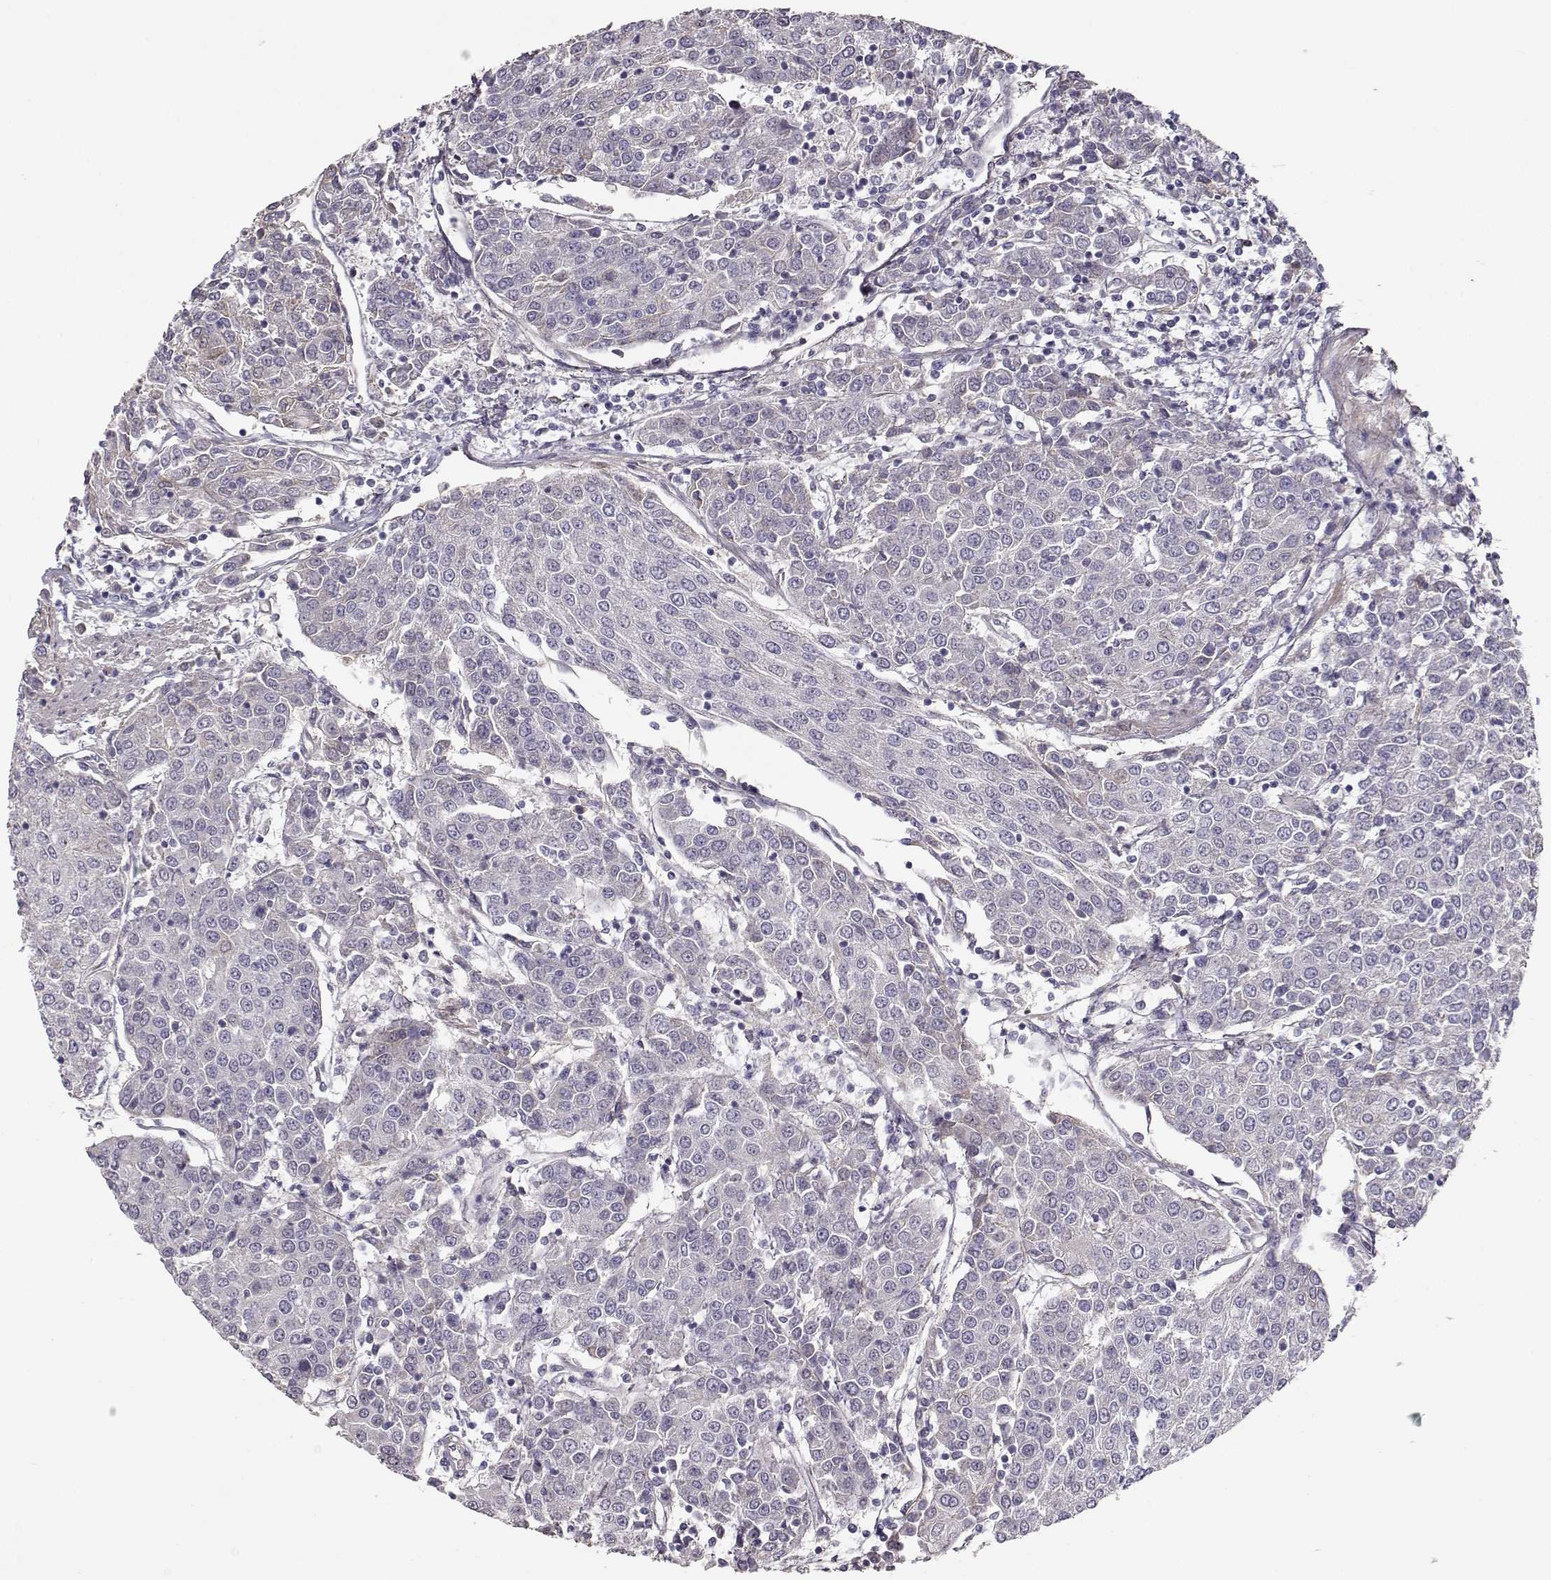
{"staining": {"intensity": "negative", "quantity": "none", "location": "none"}, "tissue": "urothelial cancer", "cell_type": "Tumor cells", "image_type": "cancer", "snomed": [{"axis": "morphology", "description": "Urothelial carcinoma, High grade"}, {"axis": "topography", "description": "Urinary bladder"}], "caption": "High-grade urothelial carcinoma was stained to show a protein in brown. There is no significant expression in tumor cells.", "gene": "LAMA5", "patient": {"sex": "female", "age": 85}}